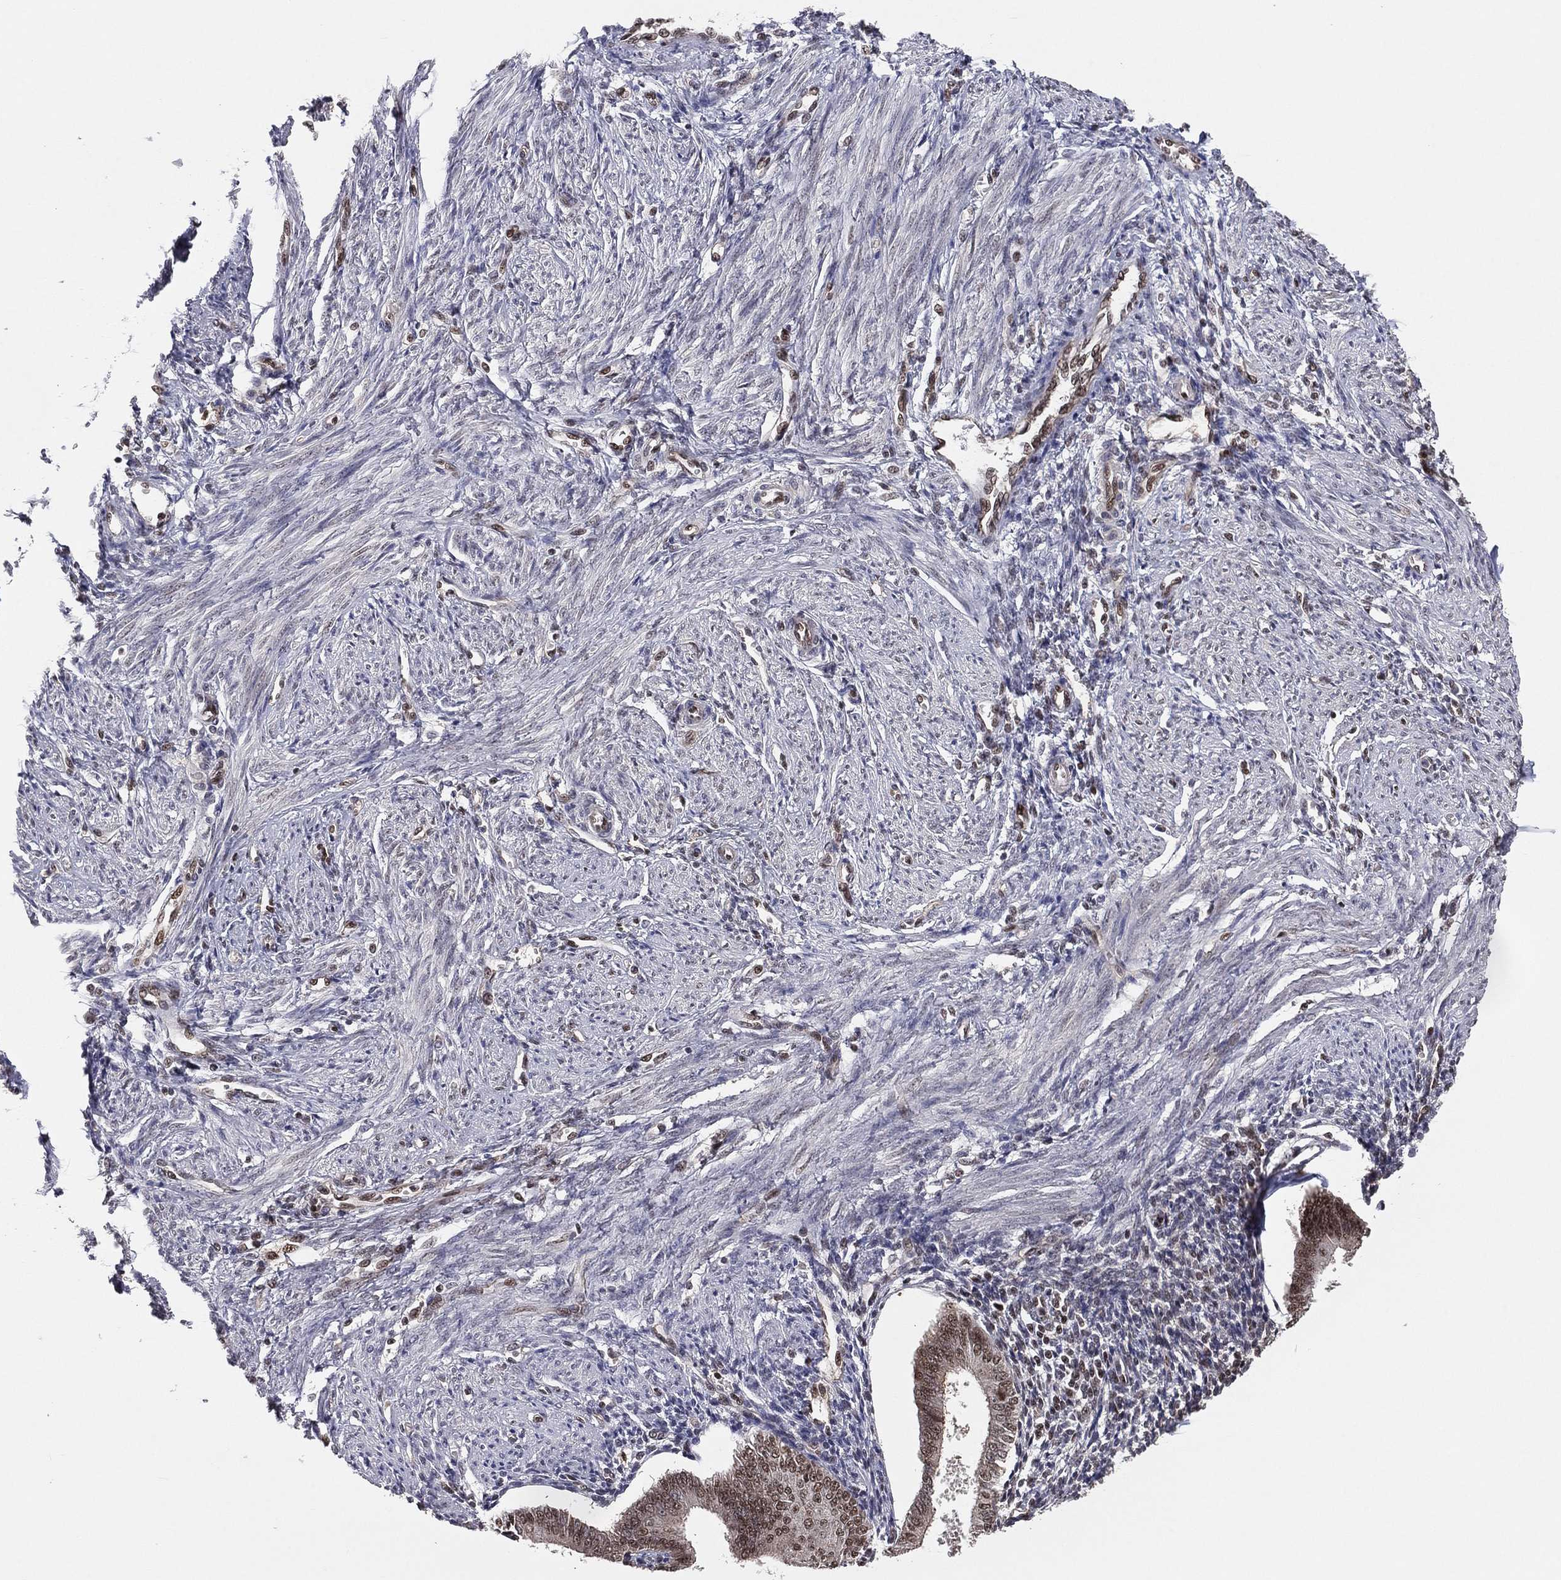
{"staining": {"intensity": "strong", "quantity": "<25%", "location": "nuclear"}, "tissue": "endometrium", "cell_type": "Cells in endometrial stroma", "image_type": "normal", "snomed": [{"axis": "morphology", "description": "Normal tissue, NOS"}, {"axis": "topography", "description": "Endometrium"}], "caption": "Brown immunohistochemical staining in benign endometrium reveals strong nuclear staining in approximately <25% of cells in endometrial stroma.", "gene": "GPALPP1", "patient": {"sex": "female", "age": 39}}